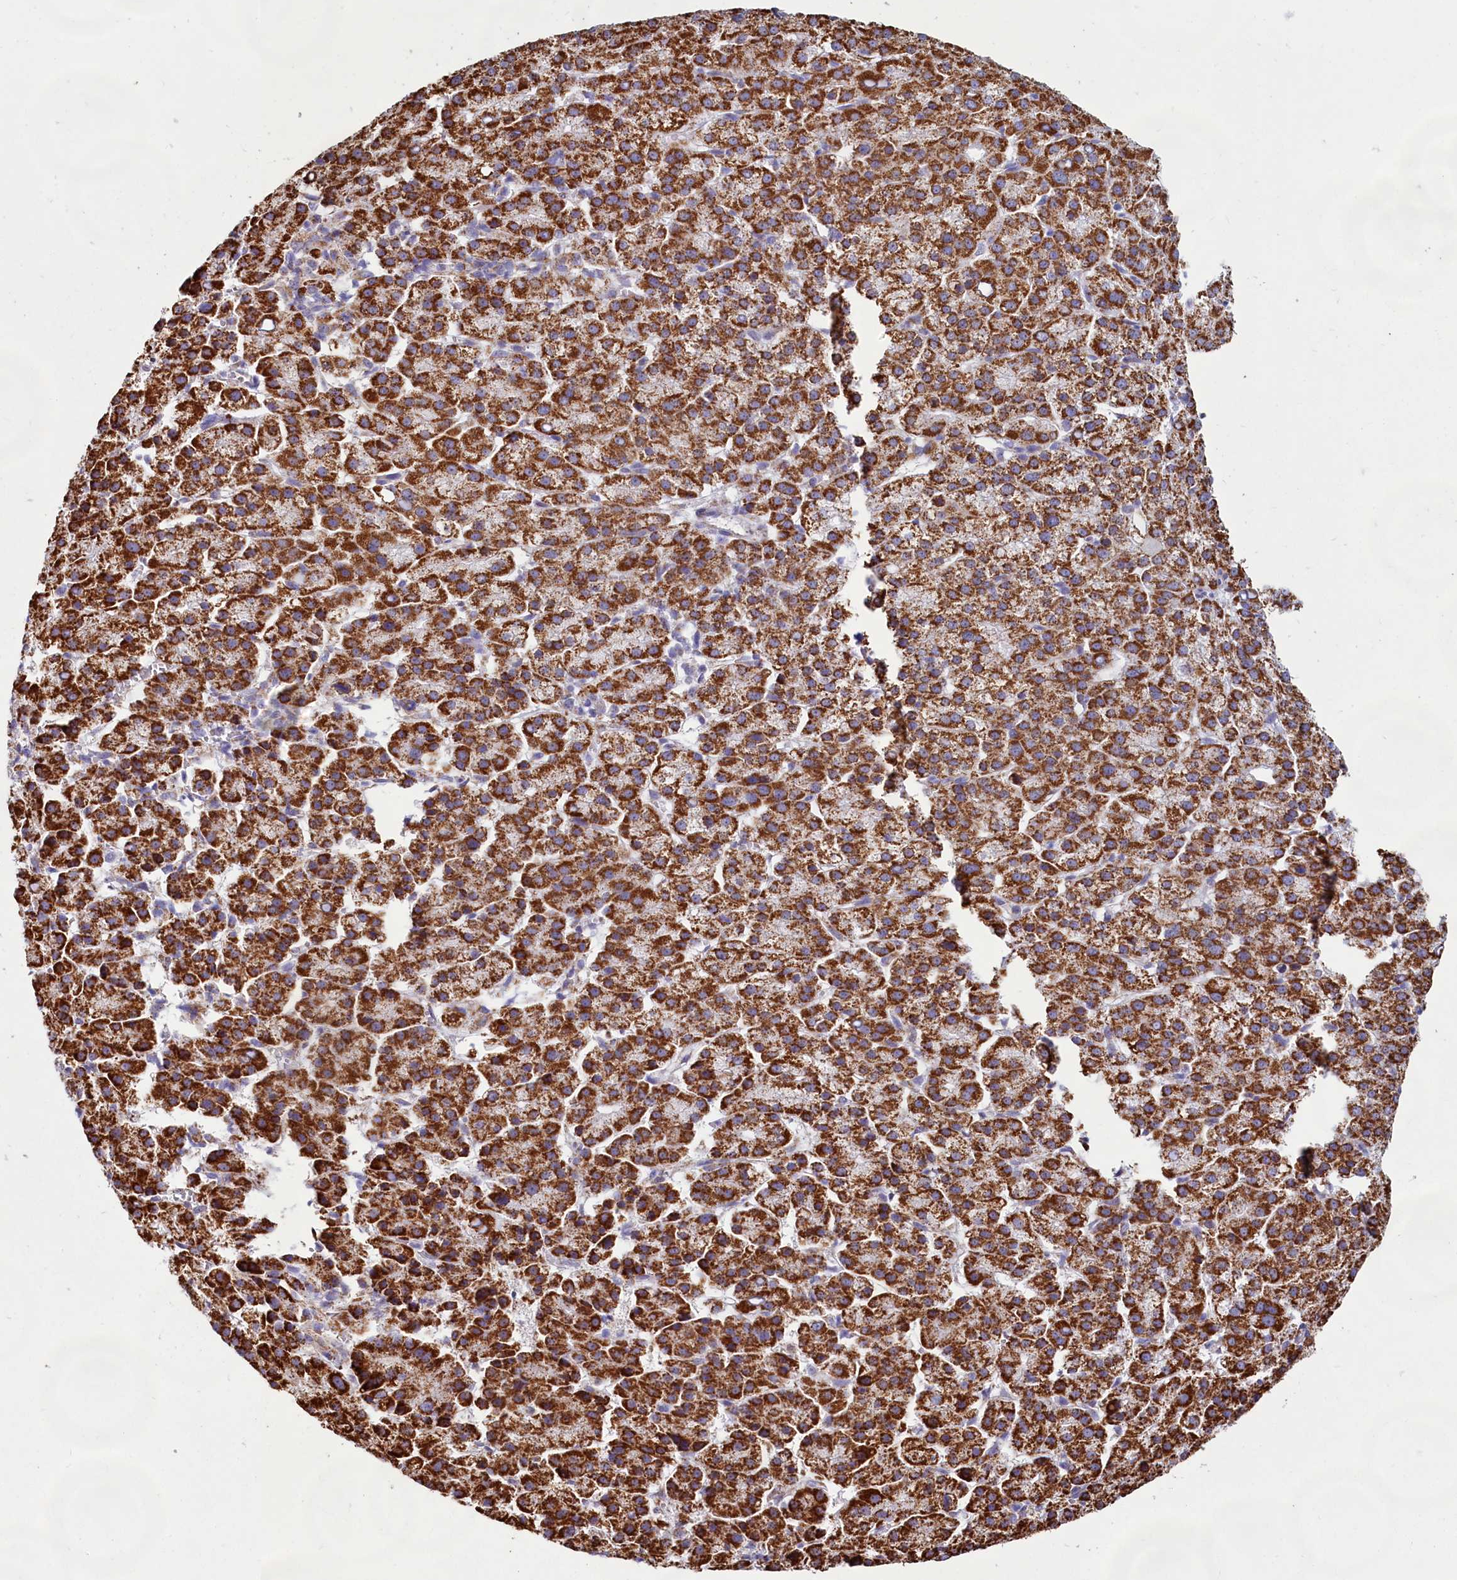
{"staining": {"intensity": "strong", "quantity": ">75%", "location": "cytoplasmic/membranous"}, "tissue": "liver cancer", "cell_type": "Tumor cells", "image_type": "cancer", "snomed": [{"axis": "morphology", "description": "Carcinoma, Hepatocellular, NOS"}, {"axis": "topography", "description": "Liver"}], "caption": "The immunohistochemical stain labels strong cytoplasmic/membranous positivity in tumor cells of hepatocellular carcinoma (liver) tissue.", "gene": "C1D", "patient": {"sex": "female", "age": 58}}